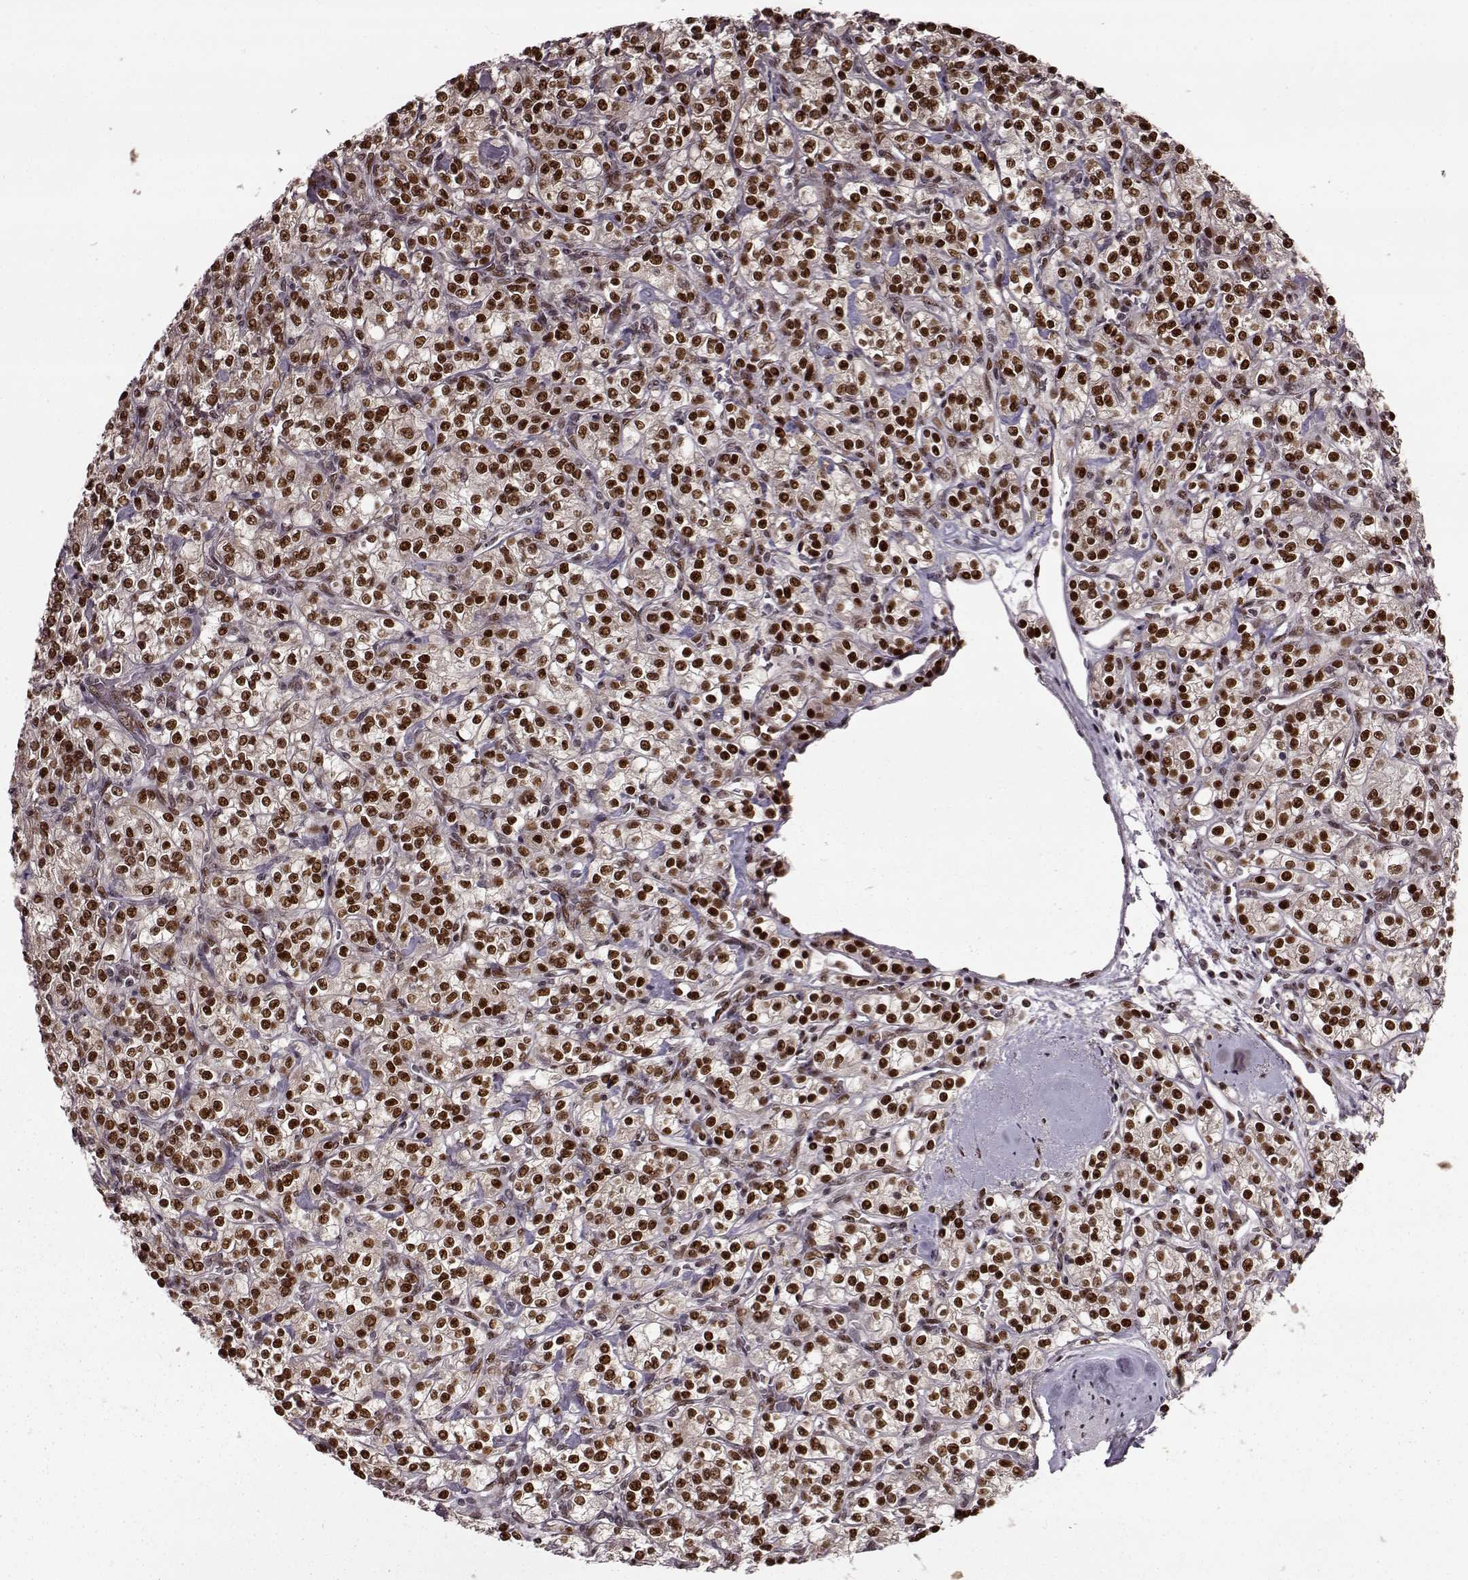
{"staining": {"intensity": "strong", "quantity": ">75%", "location": "nuclear"}, "tissue": "renal cancer", "cell_type": "Tumor cells", "image_type": "cancer", "snomed": [{"axis": "morphology", "description": "Adenocarcinoma, NOS"}, {"axis": "topography", "description": "Kidney"}], "caption": "Tumor cells reveal high levels of strong nuclear positivity in about >75% of cells in renal cancer.", "gene": "FTO", "patient": {"sex": "male", "age": 77}}